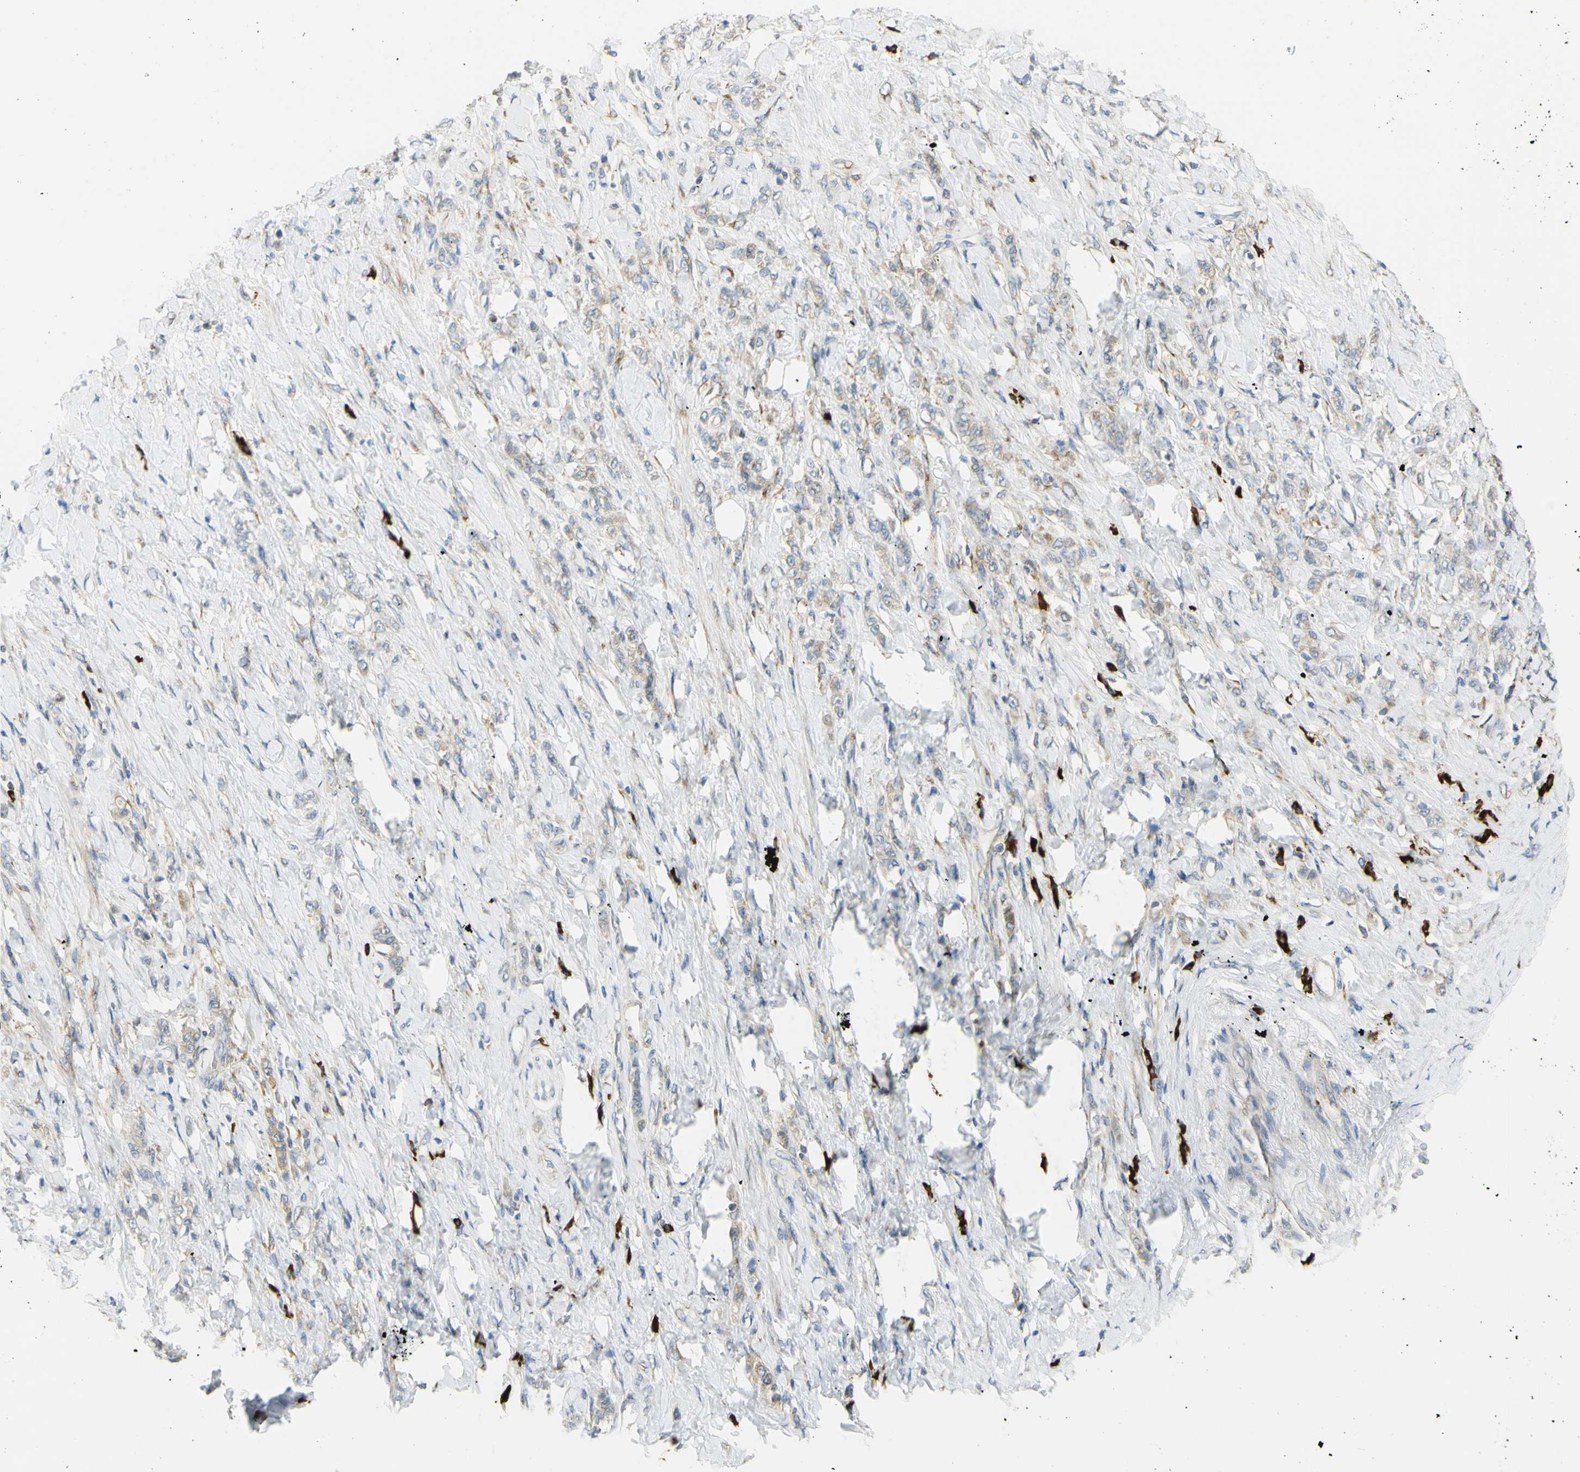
{"staining": {"intensity": "weak", "quantity": "25%-75%", "location": "cytoplasmic/membranous"}, "tissue": "stomach cancer", "cell_type": "Tumor cells", "image_type": "cancer", "snomed": [{"axis": "morphology", "description": "Adenocarcinoma, NOS"}, {"axis": "topography", "description": "Stomach"}], "caption": "Human adenocarcinoma (stomach) stained with a brown dye shows weak cytoplasmic/membranous positive staining in about 25%-75% of tumor cells.", "gene": "MANF", "patient": {"sex": "male", "age": 82}}